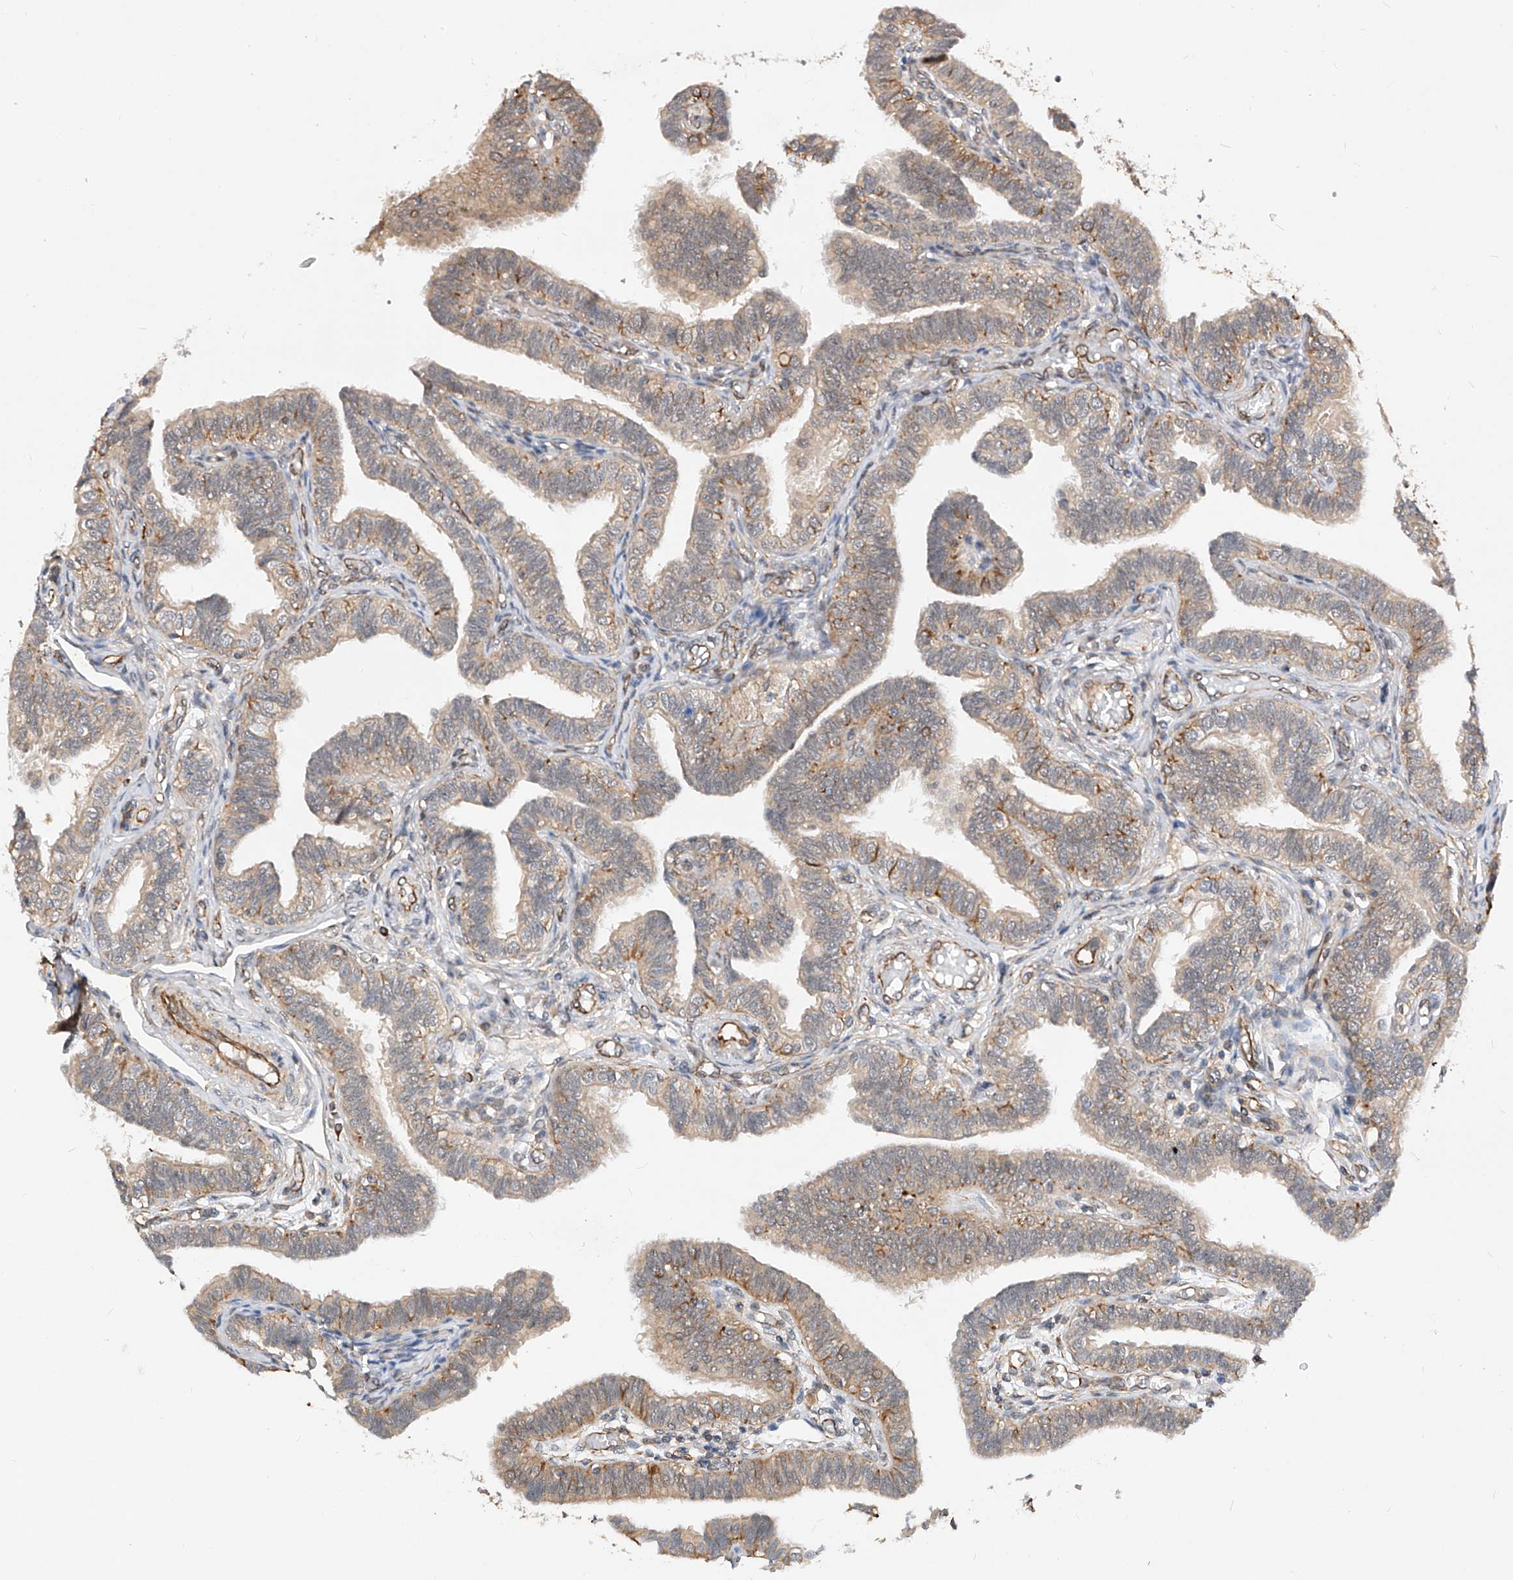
{"staining": {"intensity": "moderate", "quantity": "25%-75%", "location": "cytoplasmic/membranous"}, "tissue": "fallopian tube", "cell_type": "Glandular cells", "image_type": "normal", "snomed": [{"axis": "morphology", "description": "Normal tissue, NOS"}, {"axis": "topography", "description": "Fallopian tube"}], "caption": "Approximately 25%-75% of glandular cells in unremarkable human fallopian tube reveal moderate cytoplasmic/membranous protein positivity as visualized by brown immunohistochemical staining.", "gene": "AMD1", "patient": {"sex": "female", "age": 39}}